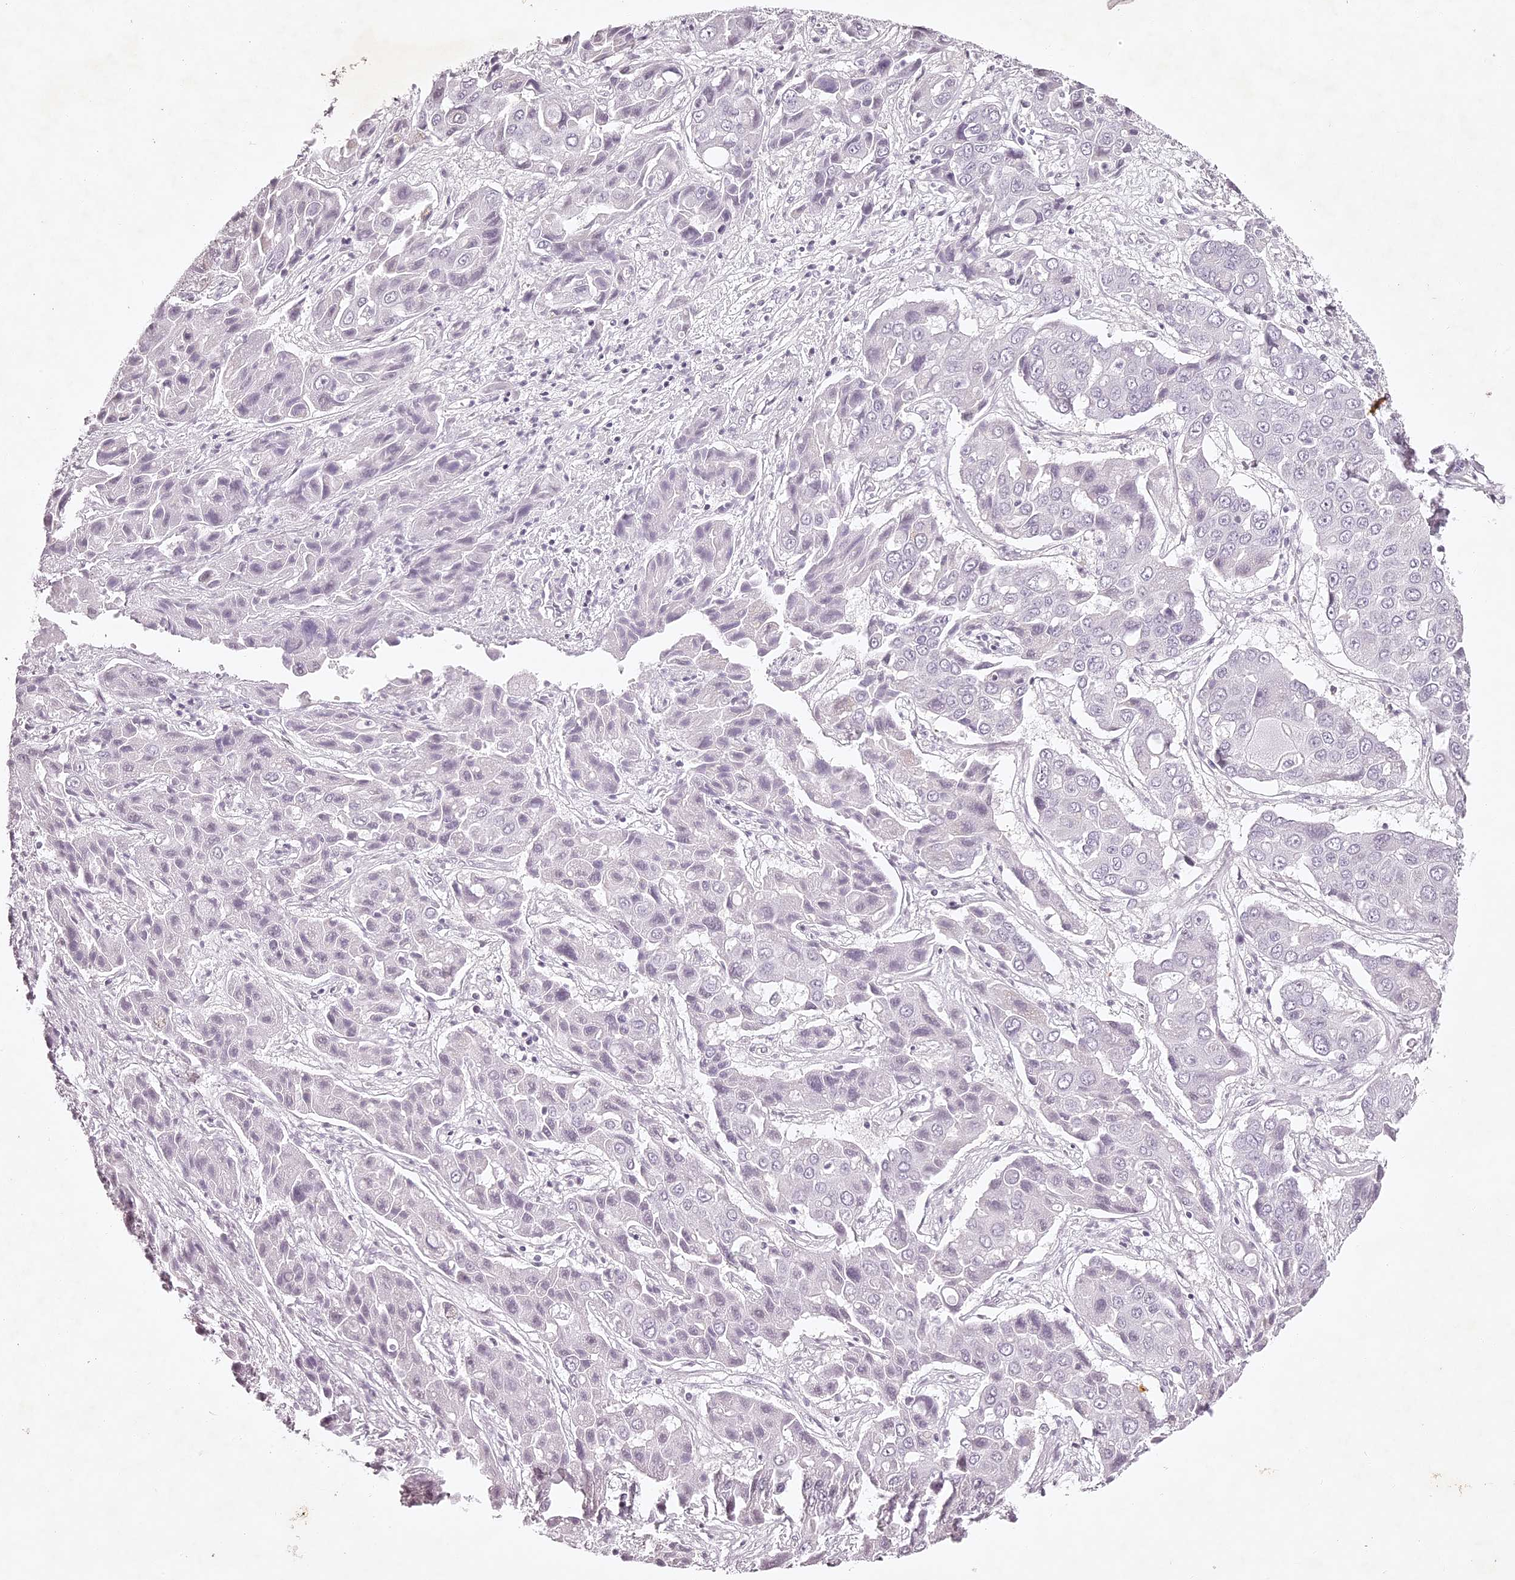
{"staining": {"intensity": "negative", "quantity": "none", "location": "none"}, "tissue": "liver cancer", "cell_type": "Tumor cells", "image_type": "cancer", "snomed": [{"axis": "morphology", "description": "Cholangiocarcinoma"}, {"axis": "topography", "description": "Liver"}], "caption": "Tumor cells show no significant protein positivity in liver cancer.", "gene": "ELAPOR1", "patient": {"sex": "male", "age": 67}}